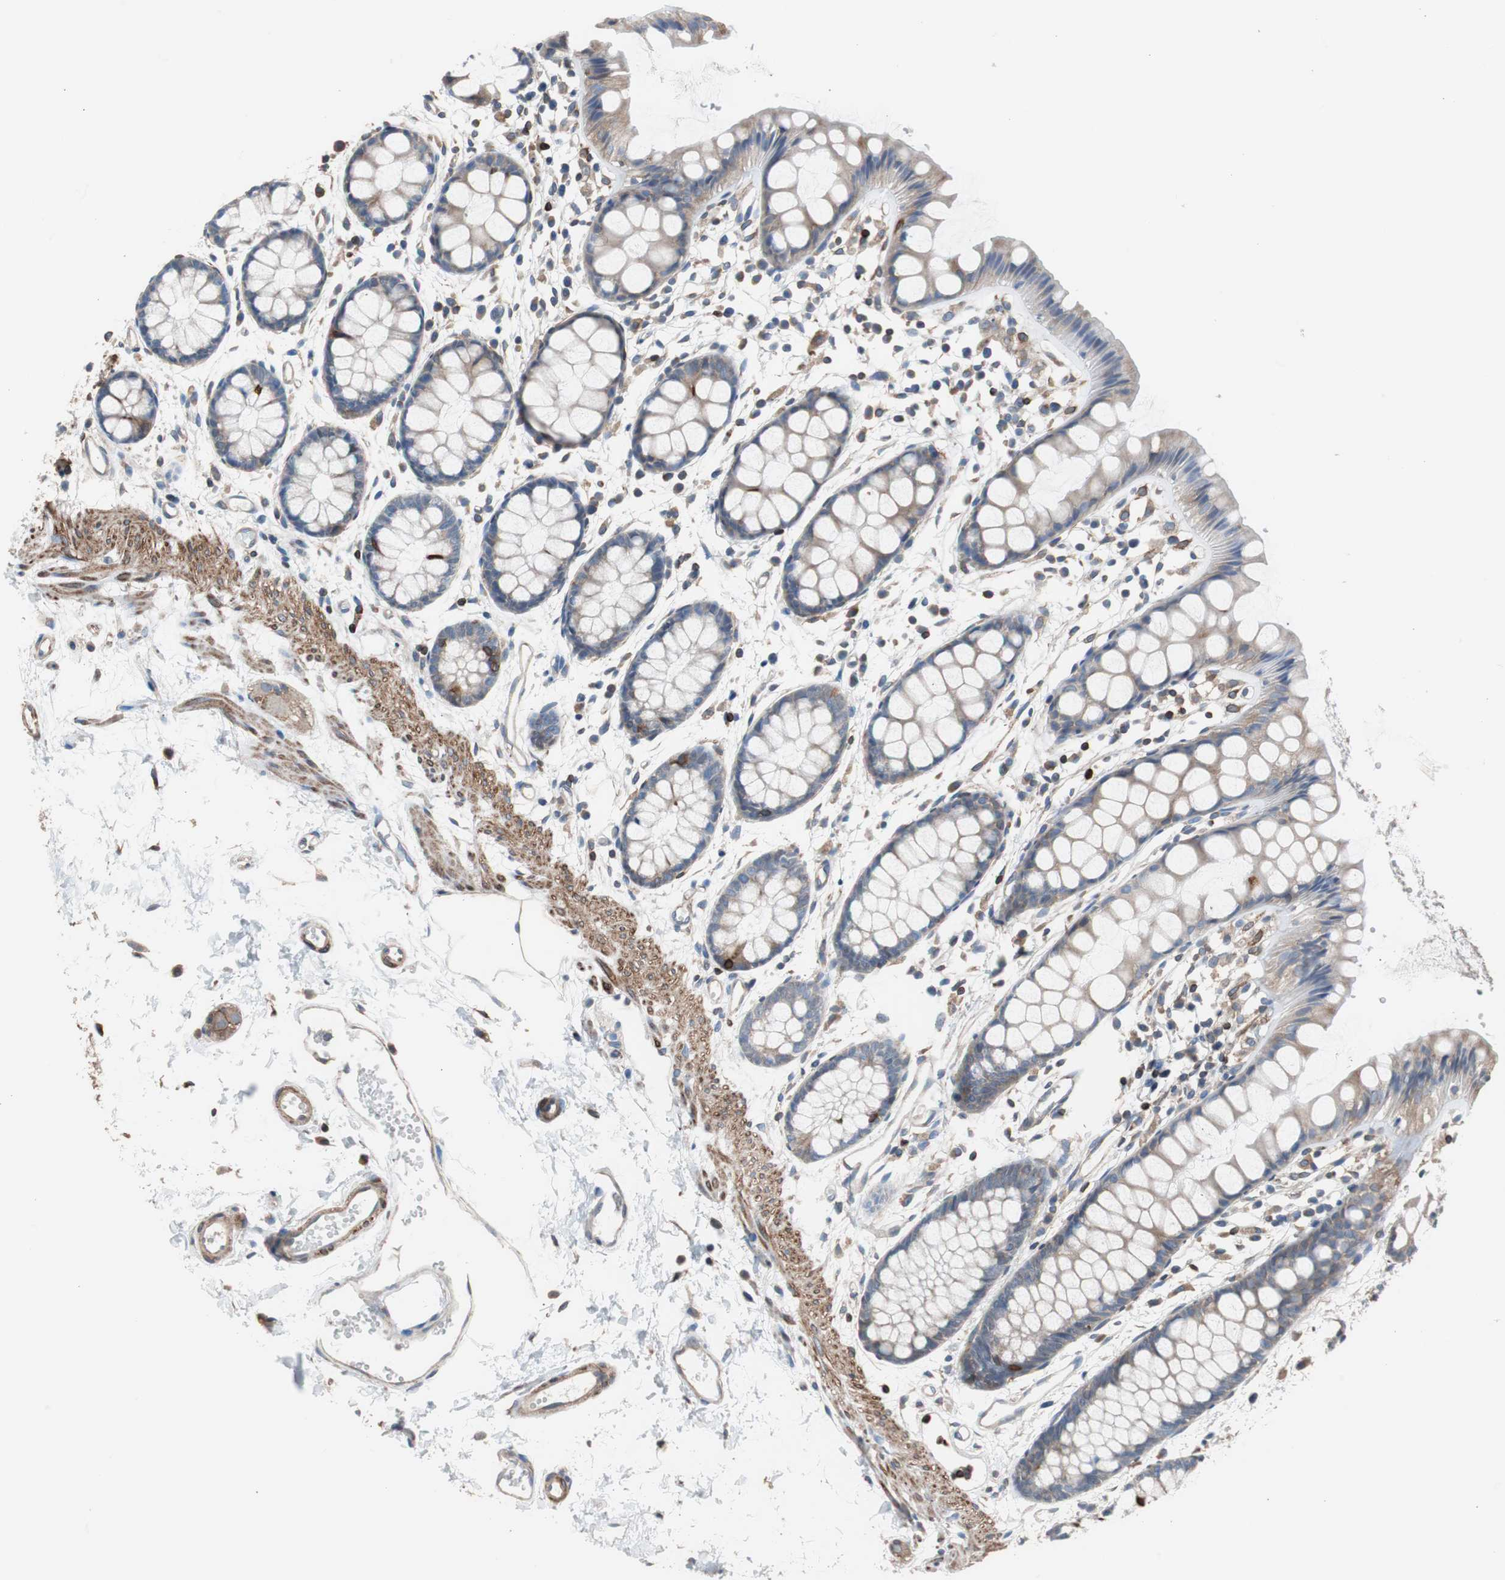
{"staining": {"intensity": "strong", "quantity": "<25%", "location": "cytoplasmic/membranous"}, "tissue": "rectum", "cell_type": "Glandular cells", "image_type": "normal", "snomed": [{"axis": "morphology", "description": "Normal tissue, NOS"}, {"axis": "topography", "description": "Rectum"}], "caption": "IHC image of benign rectum stained for a protein (brown), which displays medium levels of strong cytoplasmic/membranous positivity in about <25% of glandular cells.", "gene": "PBXIP1", "patient": {"sex": "female", "age": 66}}